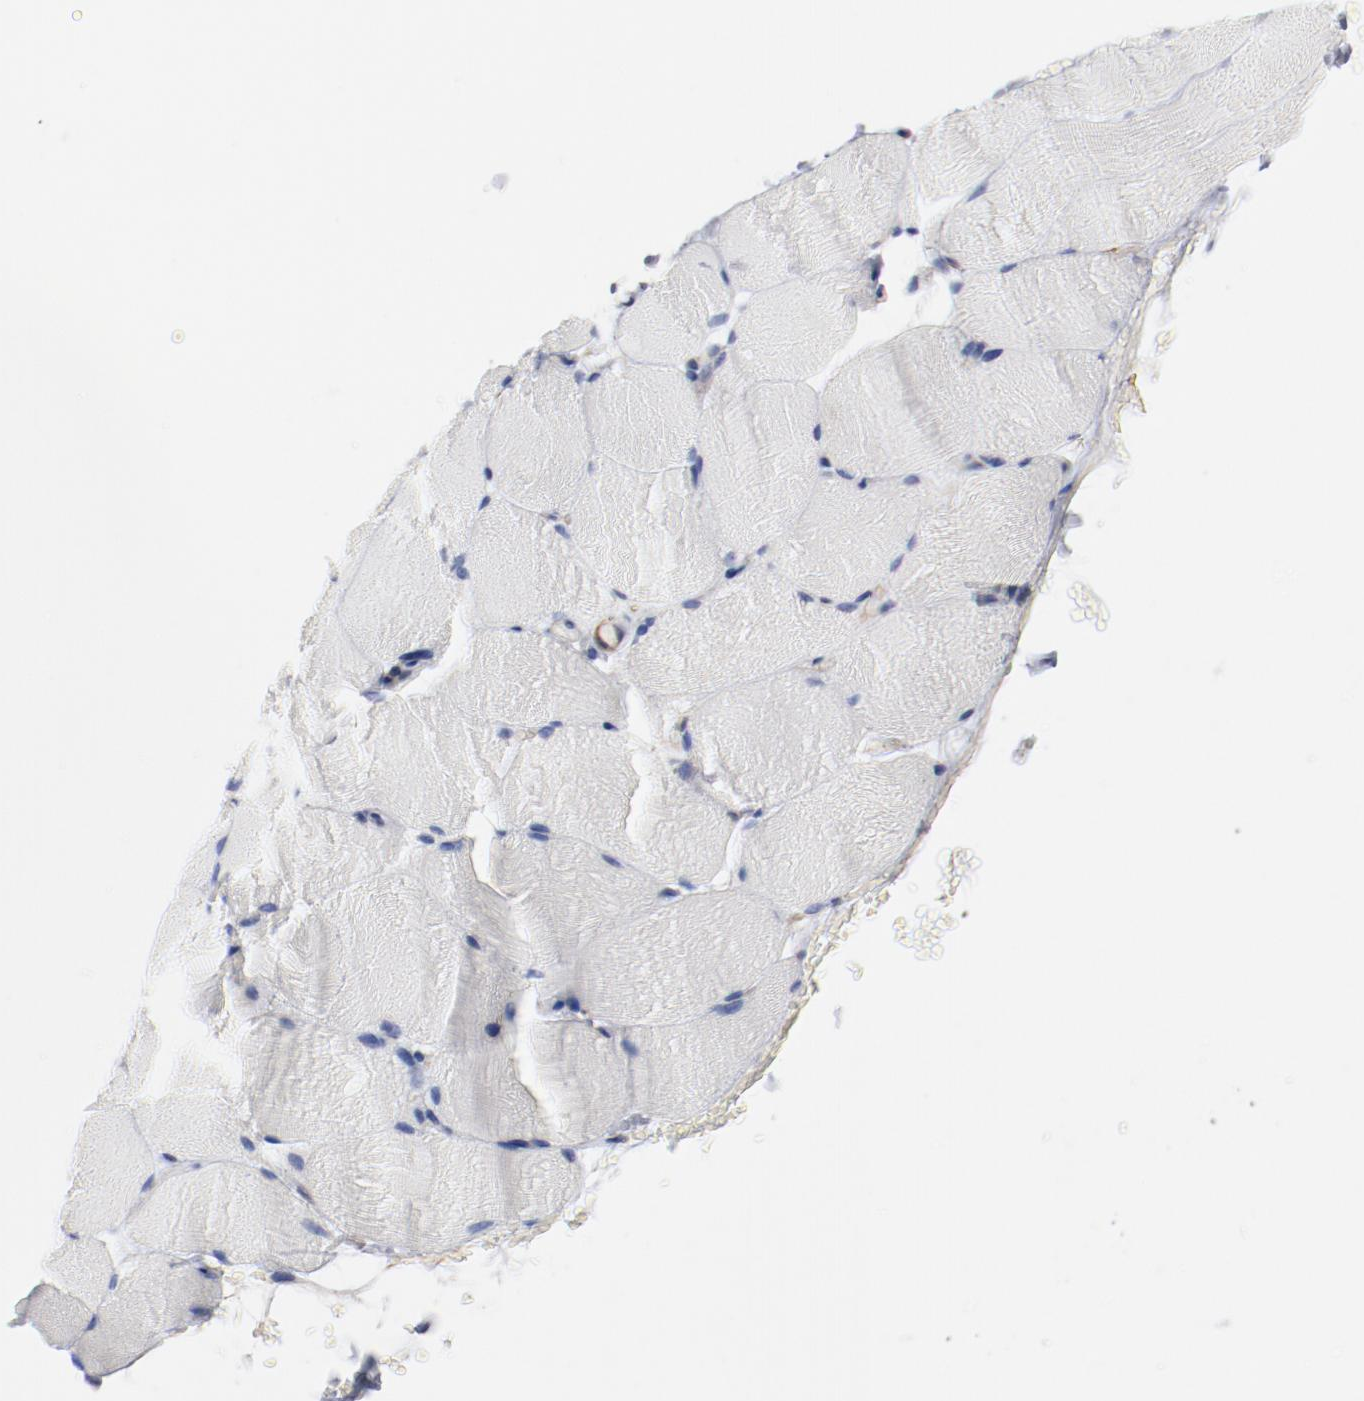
{"staining": {"intensity": "negative", "quantity": "none", "location": "none"}, "tissue": "skeletal muscle", "cell_type": "Myocytes", "image_type": "normal", "snomed": [{"axis": "morphology", "description": "Normal tissue, NOS"}, {"axis": "topography", "description": "Skeletal muscle"}], "caption": "The micrograph shows no significant positivity in myocytes of skeletal muscle.", "gene": "SHANK3", "patient": {"sex": "female", "age": 37}}